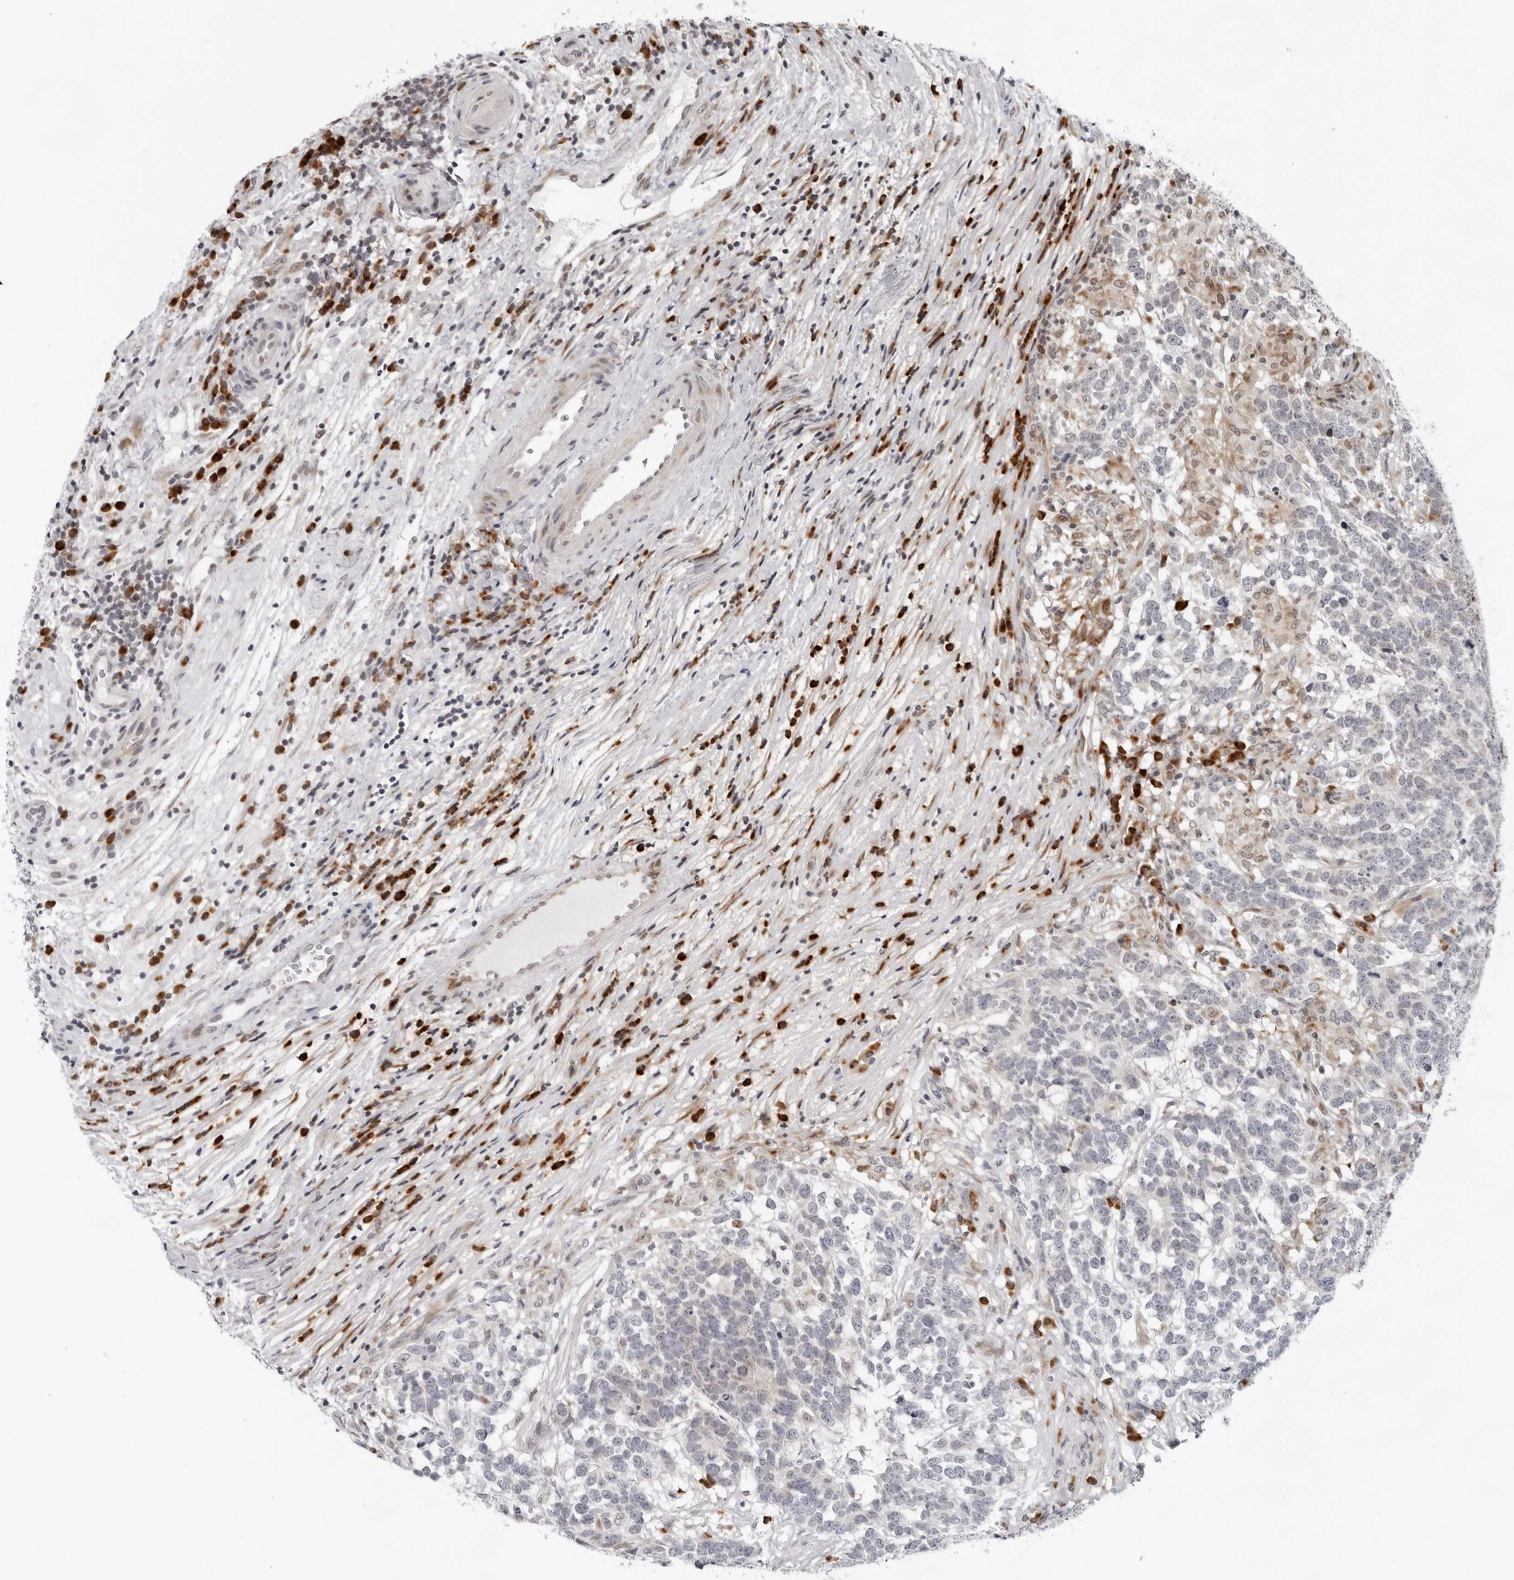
{"staining": {"intensity": "negative", "quantity": "none", "location": "none"}, "tissue": "testis cancer", "cell_type": "Tumor cells", "image_type": "cancer", "snomed": [{"axis": "morphology", "description": "Carcinoma, Embryonal, NOS"}, {"axis": "topography", "description": "Testis"}], "caption": "Immunohistochemistry (IHC) histopathology image of neoplastic tissue: human testis cancer (embryonal carcinoma) stained with DAB exhibits no significant protein staining in tumor cells.", "gene": "PIP4K2C", "patient": {"sex": "male", "age": 26}}